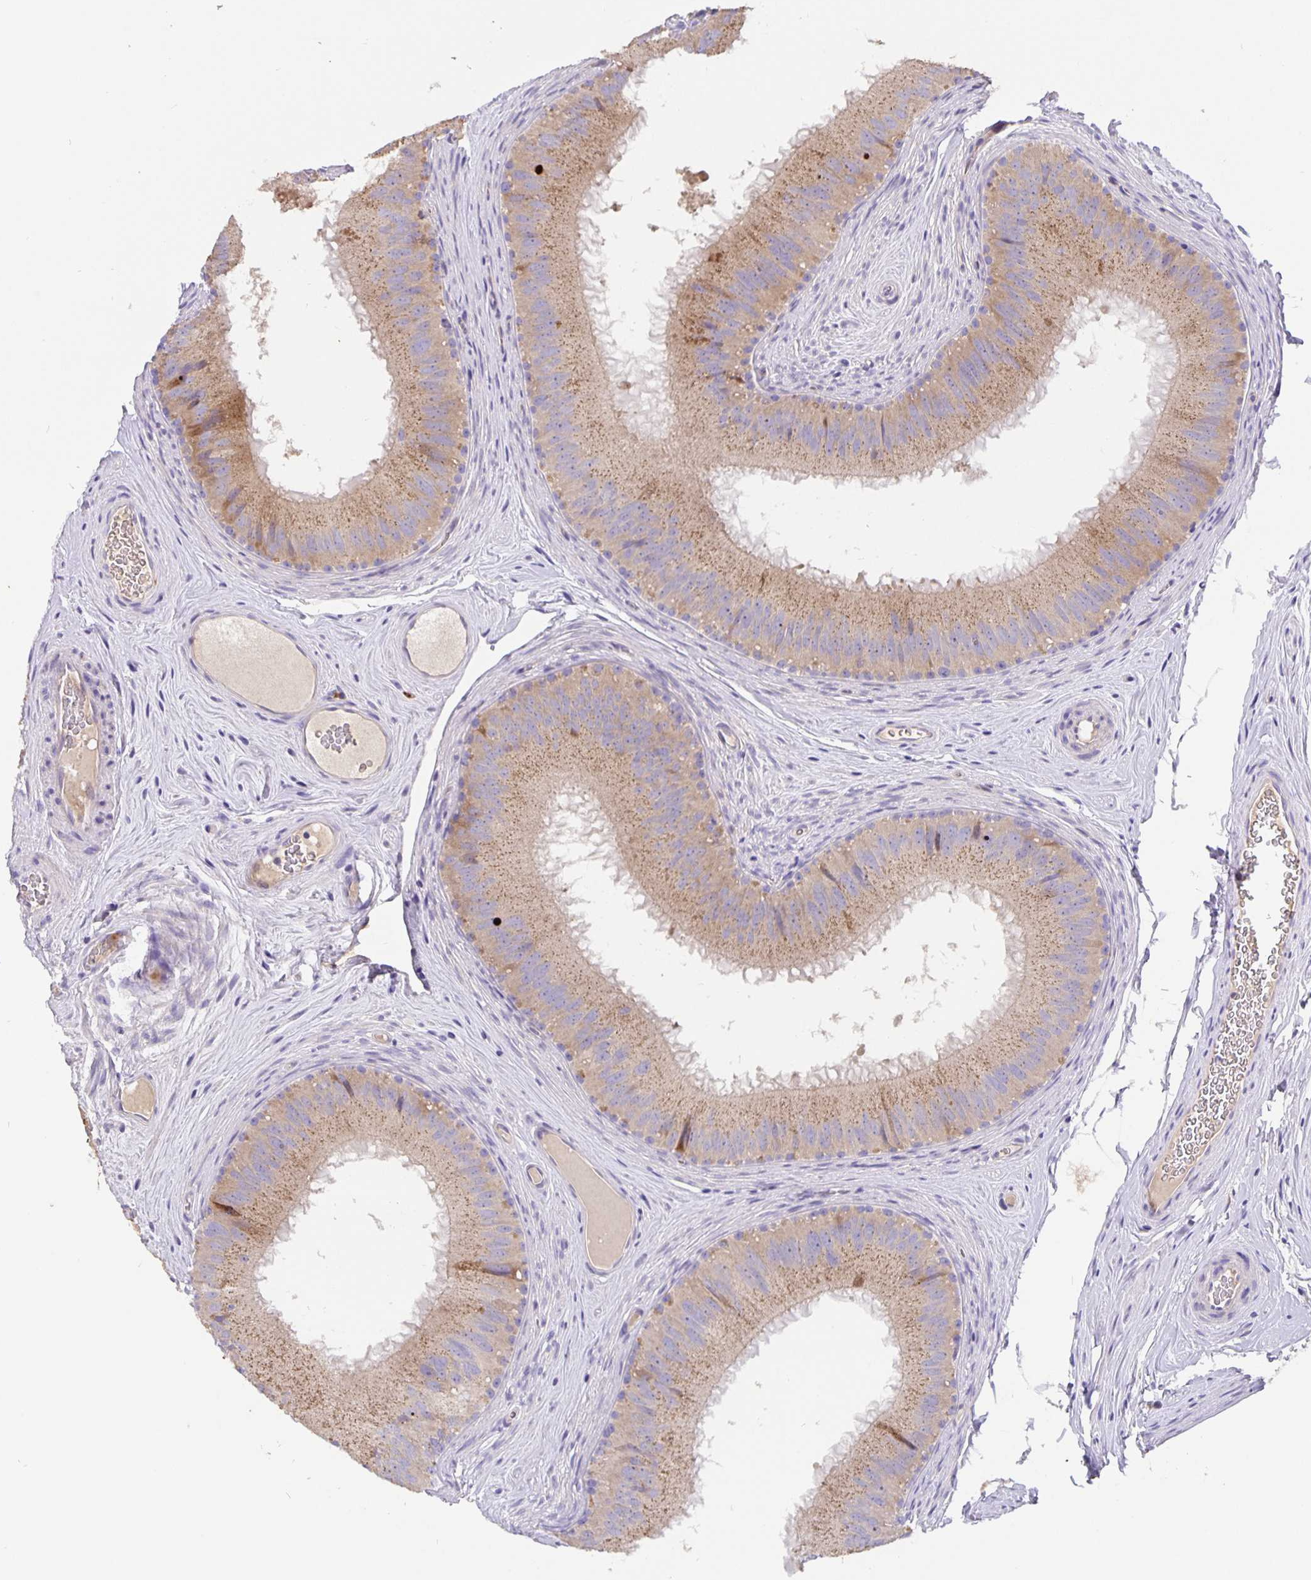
{"staining": {"intensity": "weak", "quantity": ">75%", "location": "cytoplasmic/membranous"}, "tissue": "epididymis", "cell_type": "Glandular cells", "image_type": "normal", "snomed": [{"axis": "morphology", "description": "Normal tissue, NOS"}, {"axis": "topography", "description": "Epididymis"}], "caption": "Immunohistochemistry (IHC) photomicrograph of normal epididymis: human epididymis stained using IHC exhibits low levels of weak protein expression localized specifically in the cytoplasmic/membranous of glandular cells, appearing as a cytoplasmic/membranous brown color.", "gene": "EML6", "patient": {"sex": "male", "age": 44}}